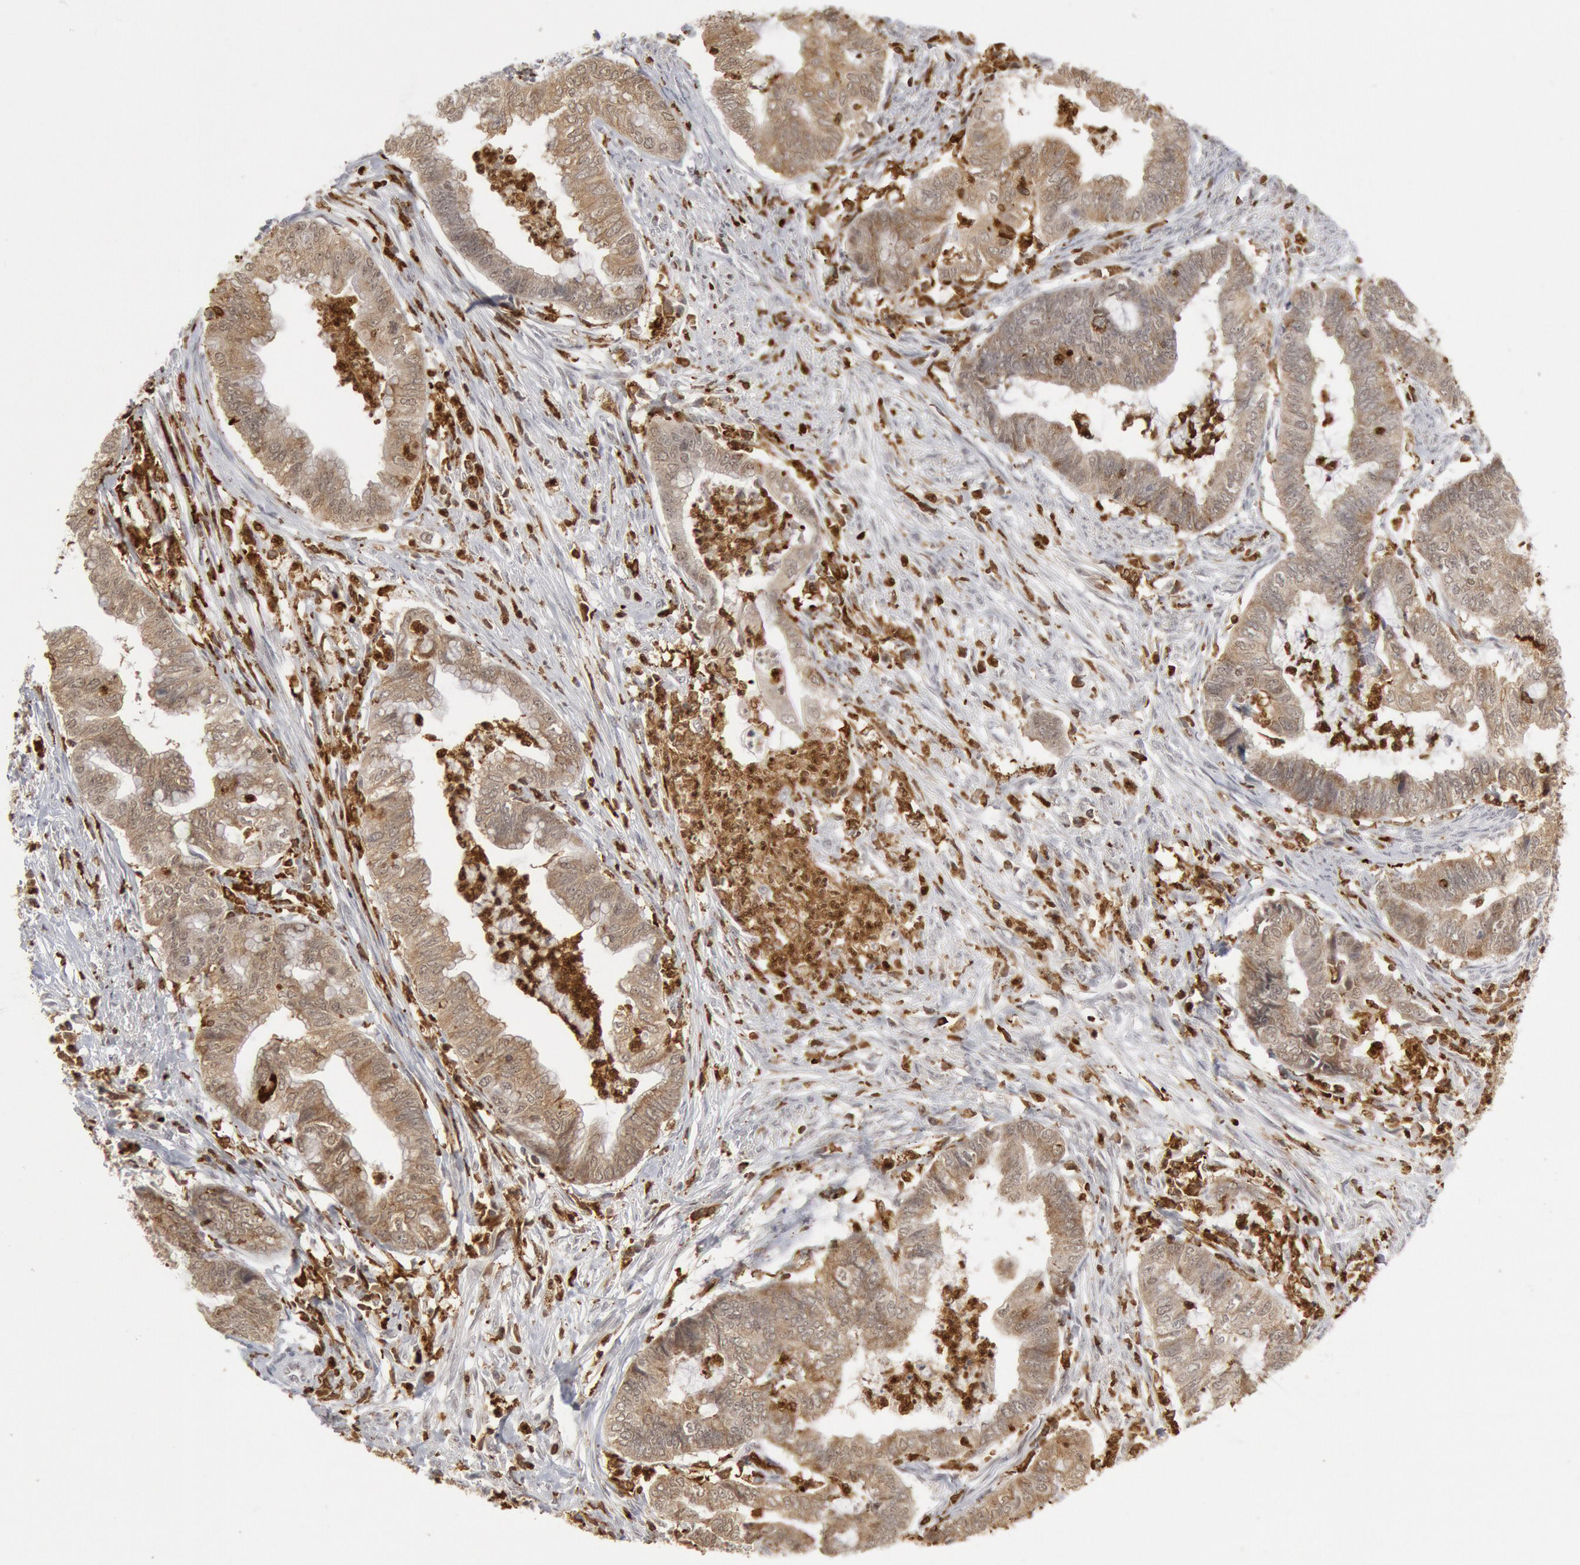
{"staining": {"intensity": "weak", "quantity": "25%-75%", "location": "cytoplasmic/membranous"}, "tissue": "endometrial cancer", "cell_type": "Tumor cells", "image_type": "cancer", "snomed": [{"axis": "morphology", "description": "Necrosis, NOS"}, {"axis": "morphology", "description": "Adenocarcinoma, NOS"}, {"axis": "topography", "description": "Endometrium"}], "caption": "Endometrial adenocarcinoma stained for a protein (brown) displays weak cytoplasmic/membranous positive staining in about 25%-75% of tumor cells.", "gene": "PTPN6", "patient": {"sex": "female", "age": 79}}